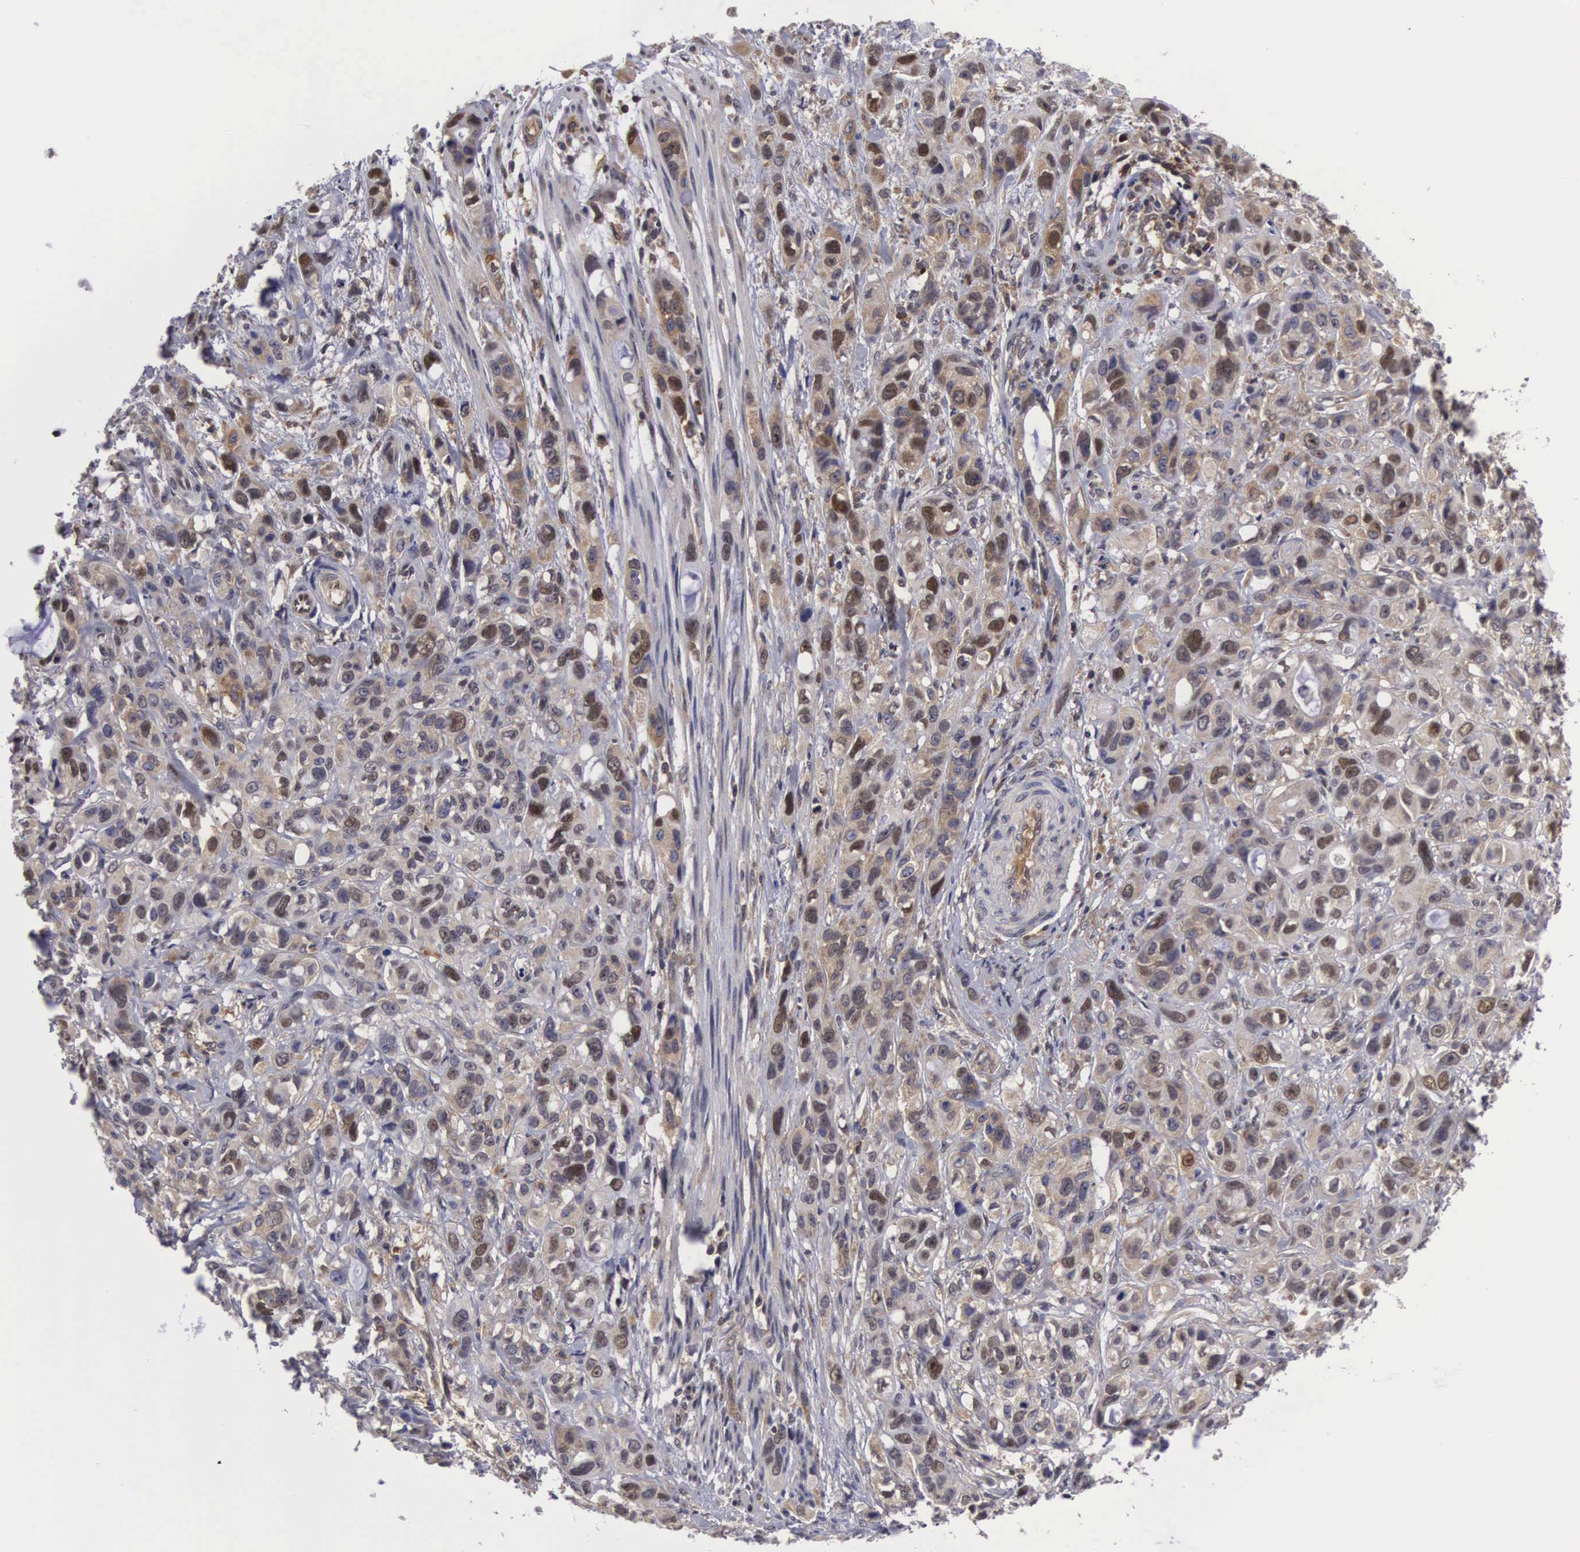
{"staining": {"intensity": "moderate", "quantity": "25%-75%", "location": "cytoplasmic/membranous,nuclear"}, "tissue": "stomach cancer", "cell_type": "Tumor cells", "image_type": "cancer", "snomed": [{"axis": "morphology", "description": "Adenocarcinoma, NOS"}, {"axis": "topography", "description": "Stomach, upper"}], "caption": "Immunohistochemical staining of human stomach cancer displays medium levels of moderate cytoplasmic/membranous and nuclear staining in approximately 25%-75% of tumor cells.", "gene": "ADSL", "patient": {"sex": "male", "age": 47}}